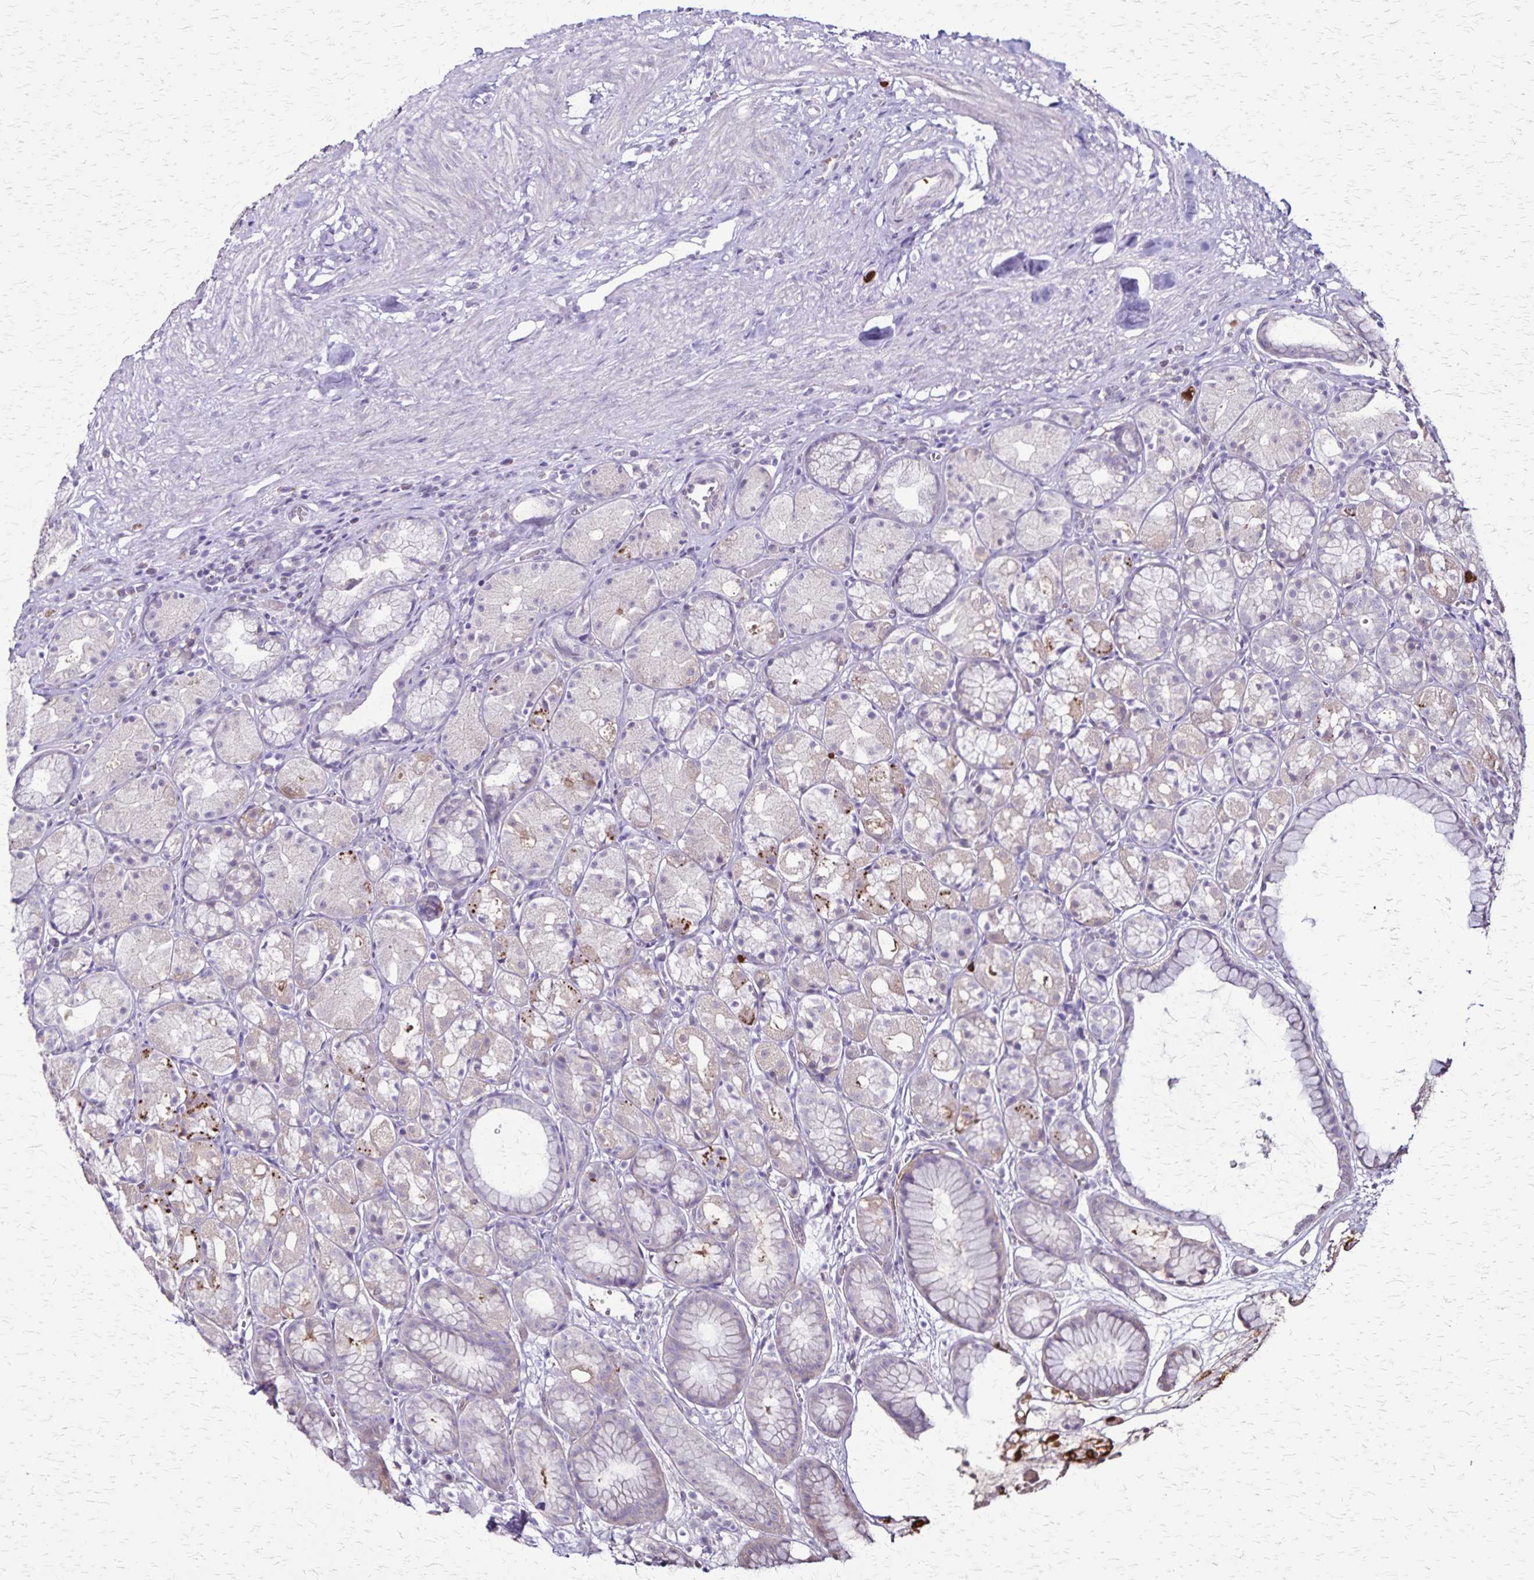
{"staining": {"intensity": "weak", "quantity": "25%-75%", "location": "cytoplasmic/membranous"}, "tissue": "stomach", "cell_type": "Glandular cells", "image_type": "normal", "snomed": [{"axis": "morphology", "description": "Normal tissue, NOS"}, {"axis": "topography", "description": "Stomach"}], "caption": "Normal stomach reveals weak cytoplasmic/membranous expression in about 25%-75% of glandular cells.", "gene": "ULBP3", "patient": {"sex": "male", "age": 70}}